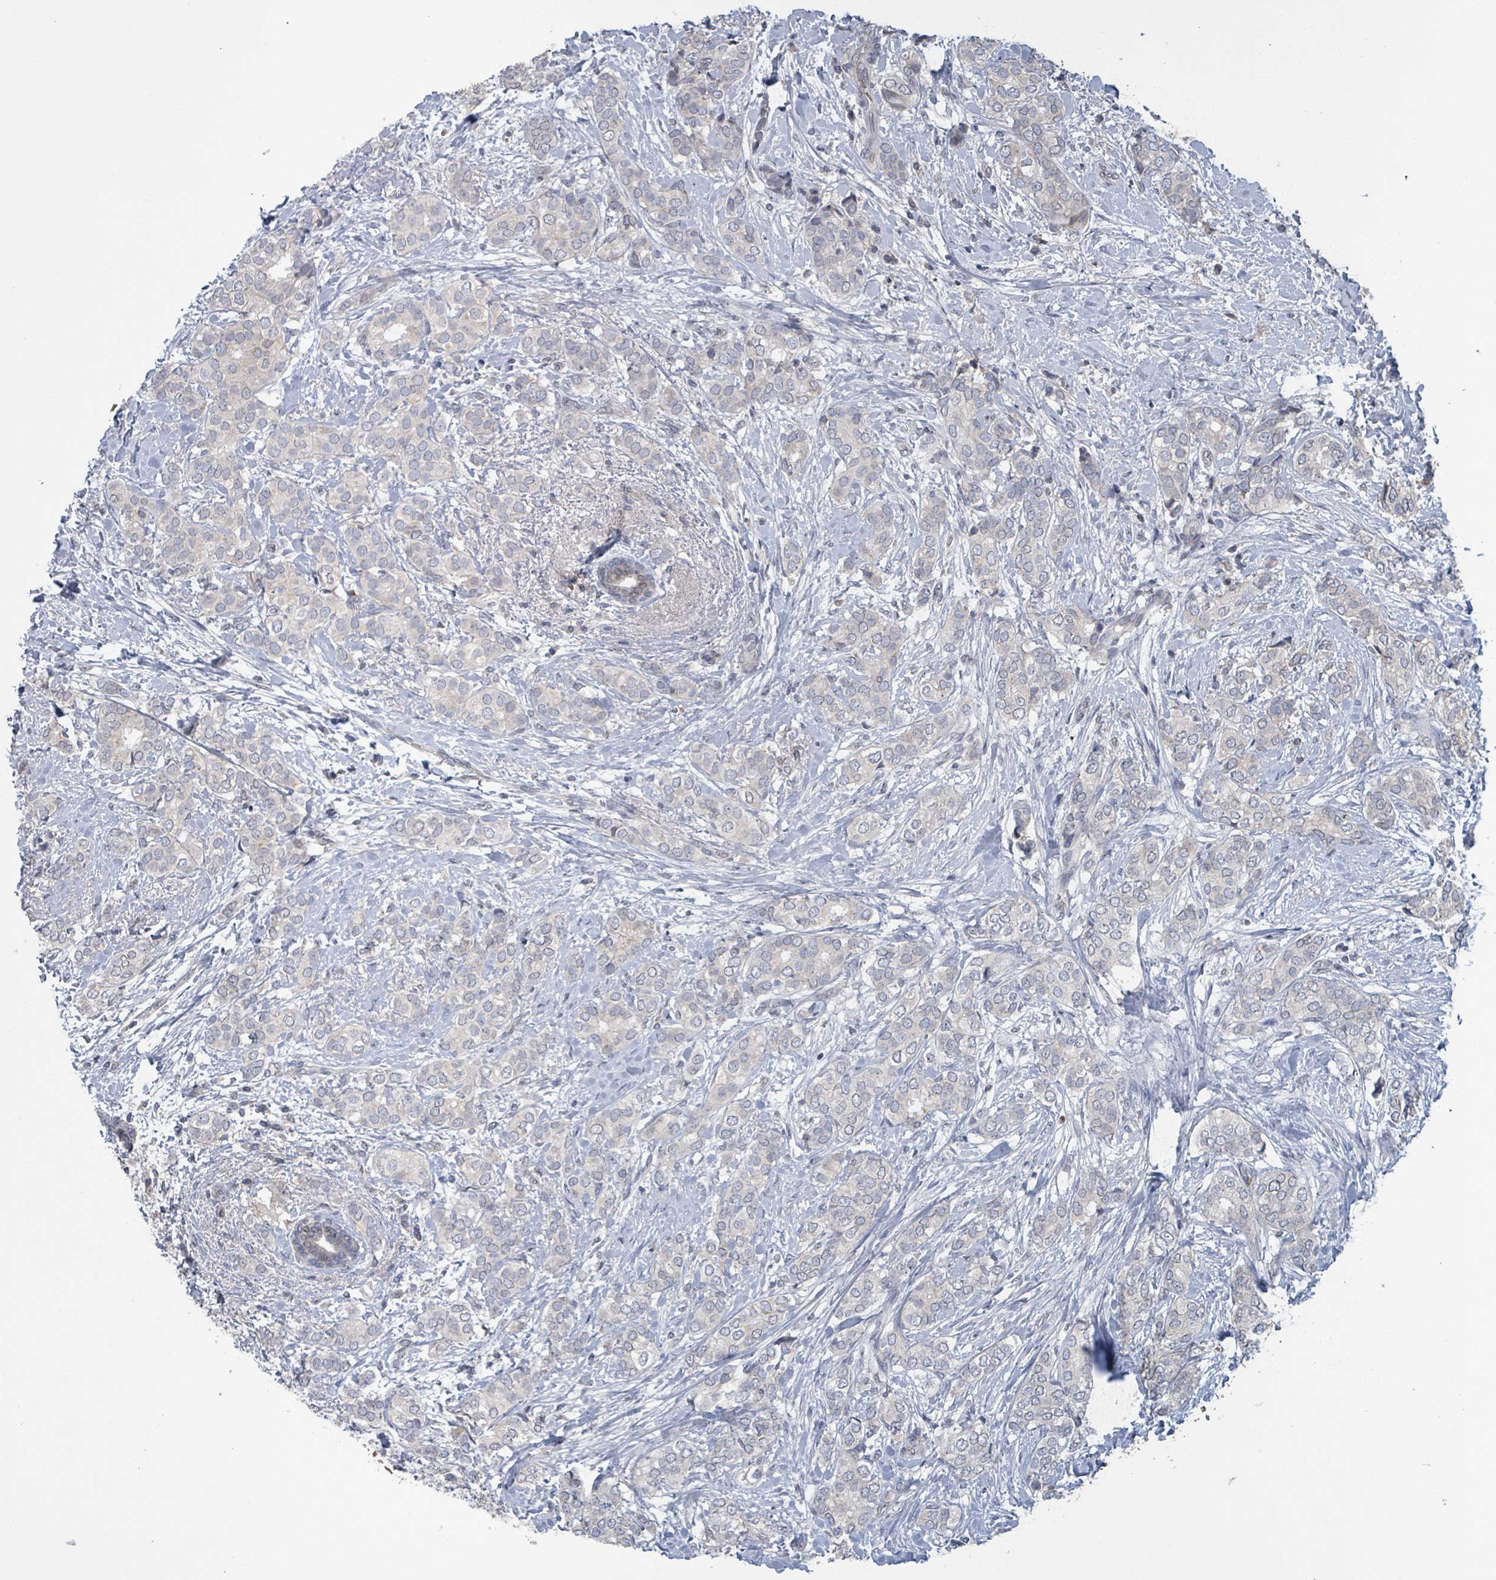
{"staining": {"intensity": "negative", "quantity": "none", "location": "none"}, "tissue": "breast cancer", "cell_type": "Tumor cells", "image_type": "cancer", "snomed": [{"axis": "morphology", "description": "Duct carcinoma"}, {"axis": "topography", "description": "Breast"}], "caption": "This photomicrograph is of breast cancer stained with immunohistochemistry to label a protein in brown with the nuclei are counter-stained blue. There is no positivity in tumor cells. Nuclei are stained in blue.", "gene": "GRM8", "patient": {"sex": "female", "age": 73}}